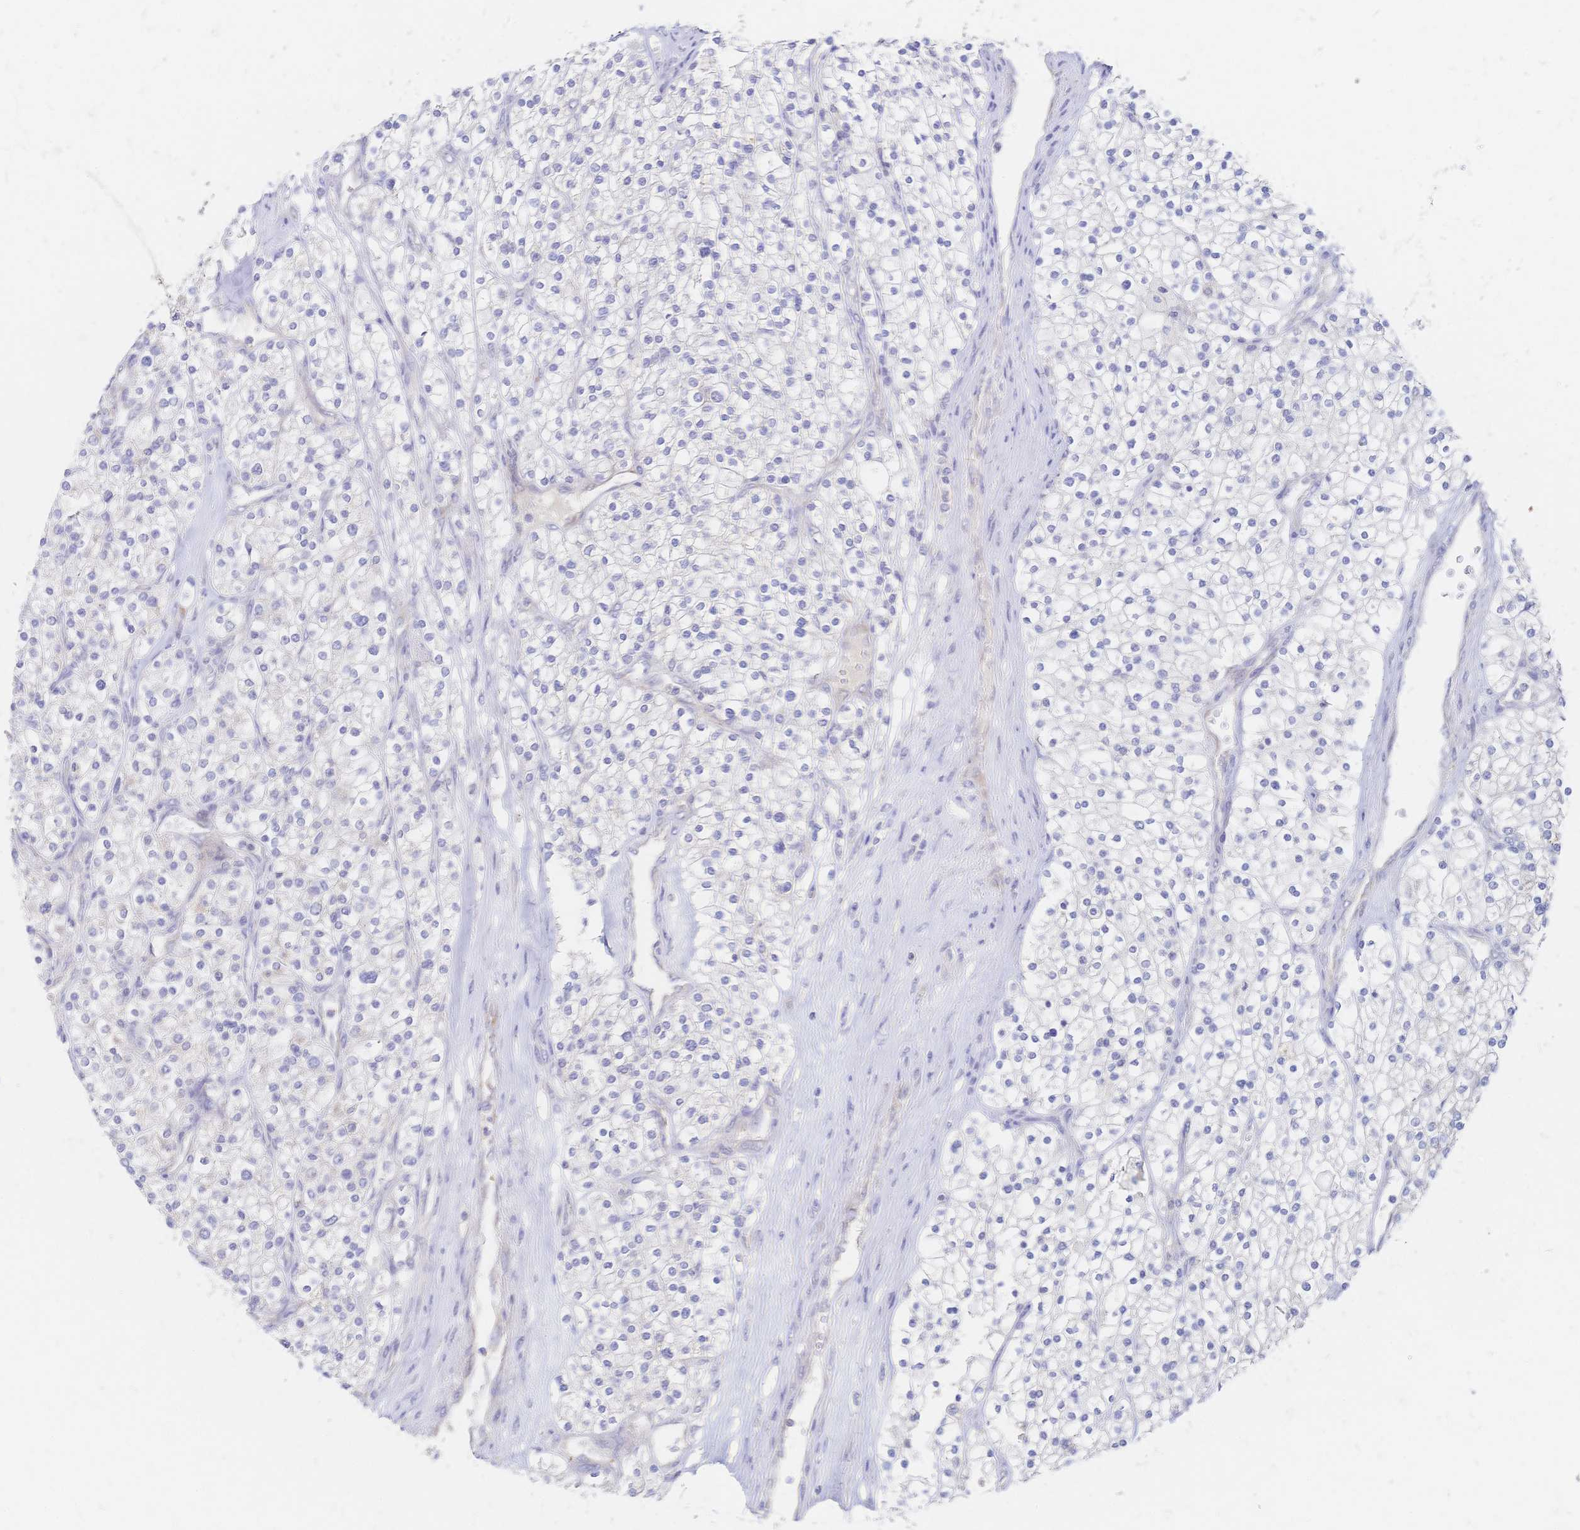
{"staining": {"intensity": "negative", "quantity": "none", "location": "none"}, "tissue": "renal cancer", "cell_type": "Tumor cells", "image_type": "cancer", "snomed": [{"axis": "morphology", "description": "Adenocarcinoma, NOS"}, {"axis": "topography", "description": "Kidney"}], "caption": "Renal adenocarcinoma was stained to show a protein in brown. There is no significant positivity in tumor cells.", "gene": "VWC2L", "patient": {"sex": "male", "age": 80}}